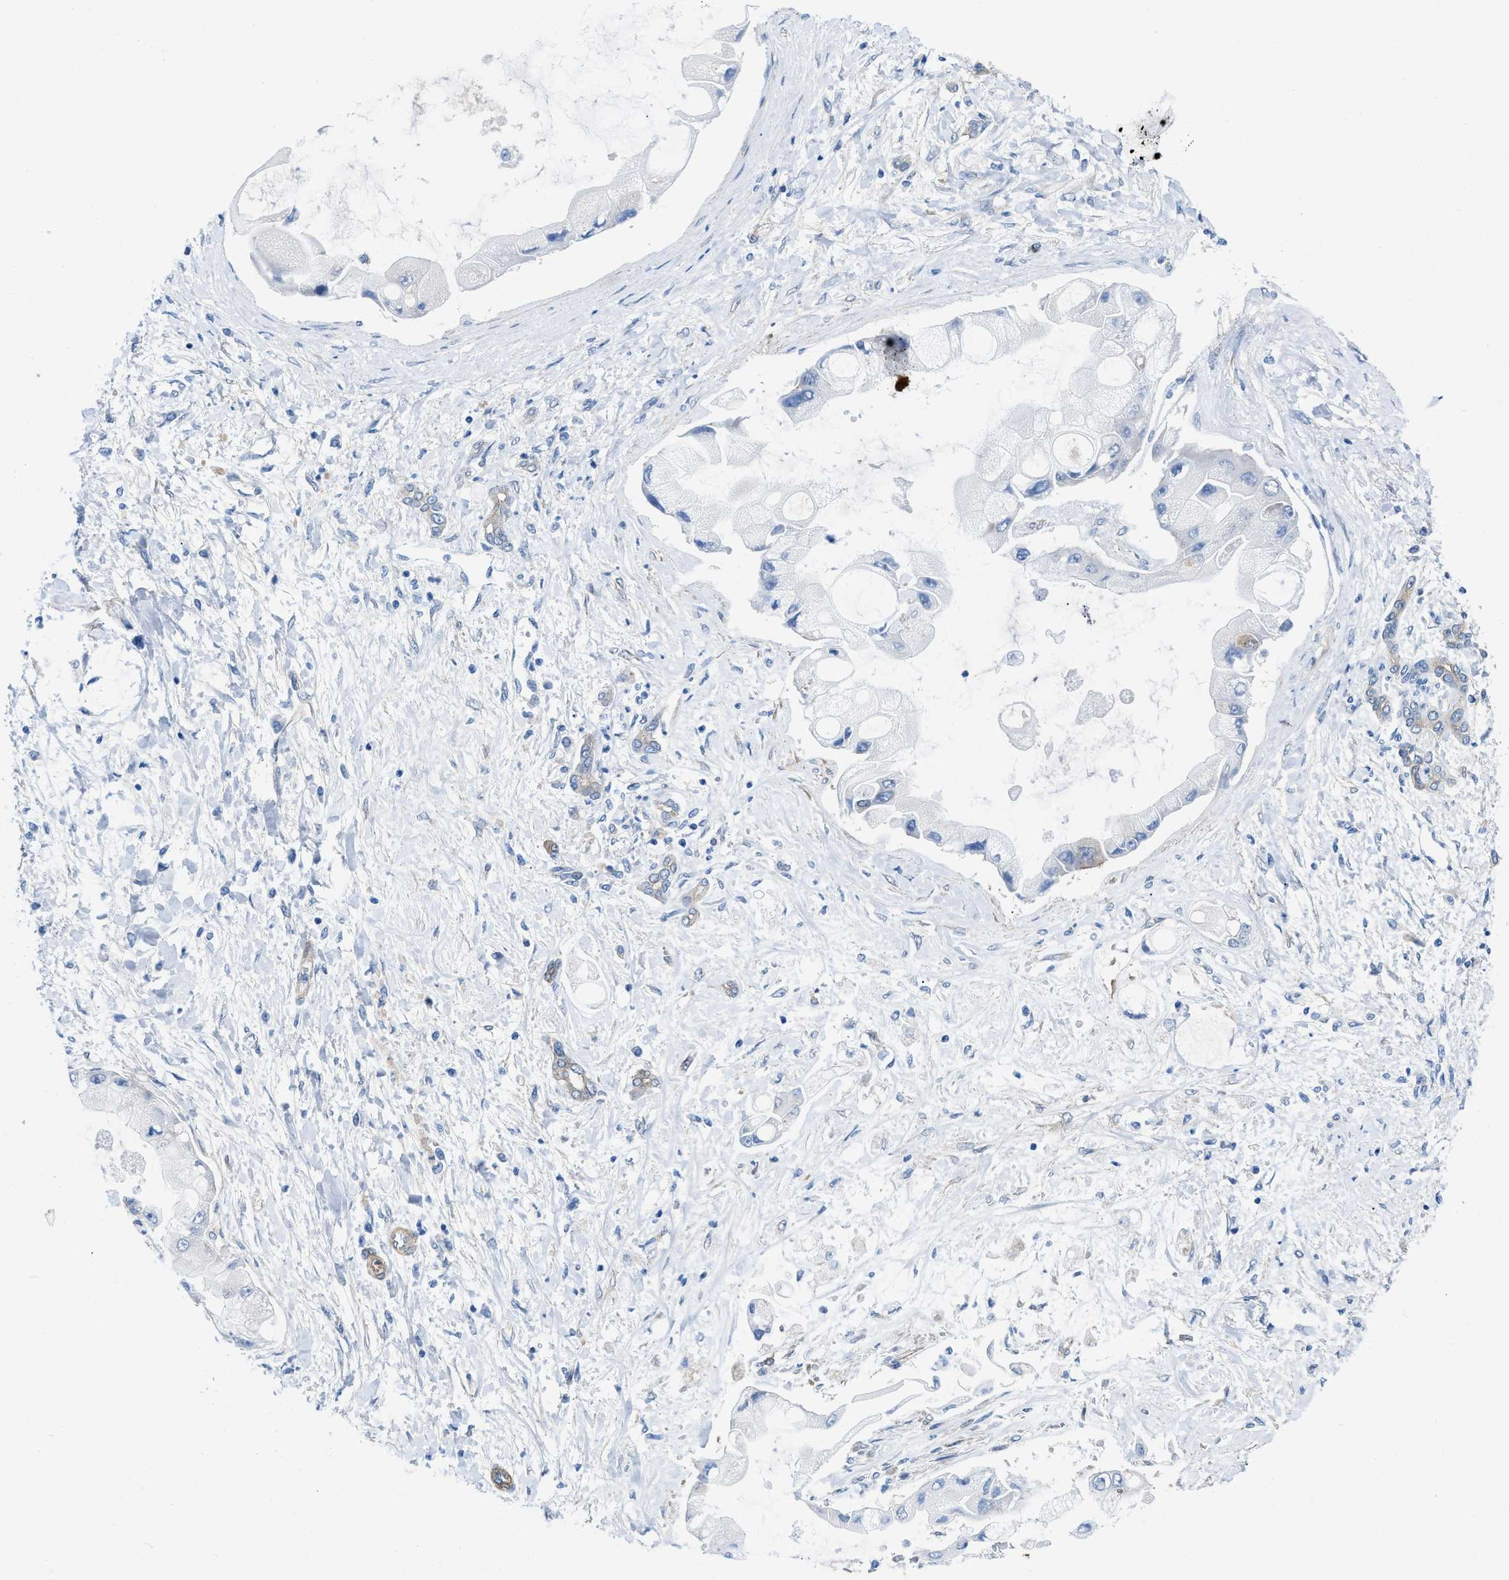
{"staining": {"intensity": "negative", "quantity": "none", "location": "none"}, "tissue": "liver cancer", "cell_type": "Tumor cells", "image_type": "cancer", "snomed": [{"axis": "morphology", "description": "Cholangiocarcinoma"}, {"axis": "topography", "description": "Liver"}], "caption": "DAB (3,3'-diaminobenzidine) immunohistochemical staining of human liver cancer (cholangiocarcinoma) displays no significant positivity in tumor cells. (IHC, brightfield microscopy, high magnification).", "gene": "PDLIM5", "patient": {"sex": "male", "age": 50}}